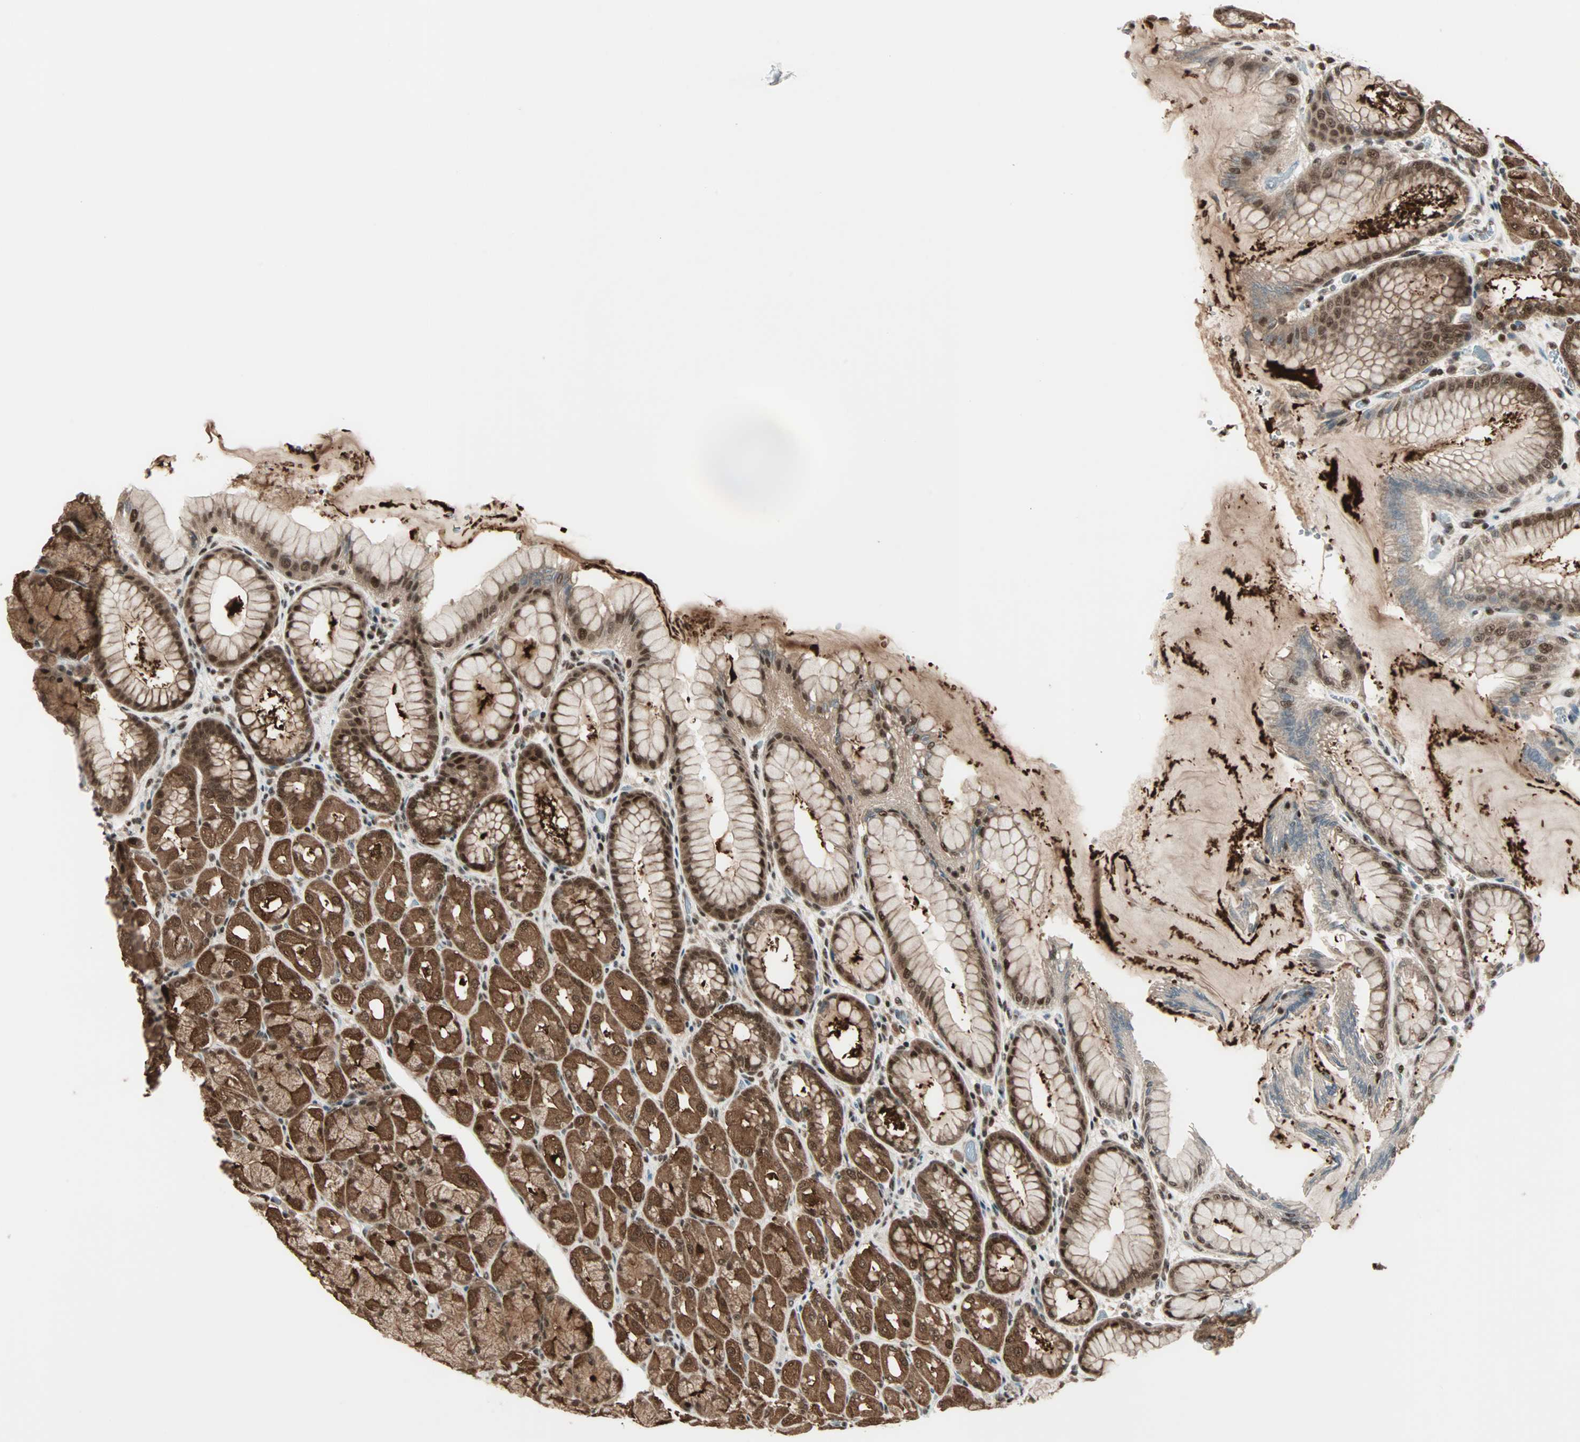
{"staining": {"intensity": "strong", "quantity": ">75%", "location": "cytoplasmic/membranous,nuclear"}, "tissue": "stomach", "cell_type": "Glandular cells", "image_type": "normal", "snomed": [{"axis": "morphology", "description": "Normal tissue, NOS"}, {"axis": "topography", "description": "Stomach, upper"}], "caption": "A high-resolution histopathology image shows immunohistochemistry (IHC) staining of benign stomach, which displays strong cytoplasmic/membranous,nuclear expression in about >75% of glandular cells.", "gene": "ZNF44", "patient": {"sex": "female", "age": 56}}